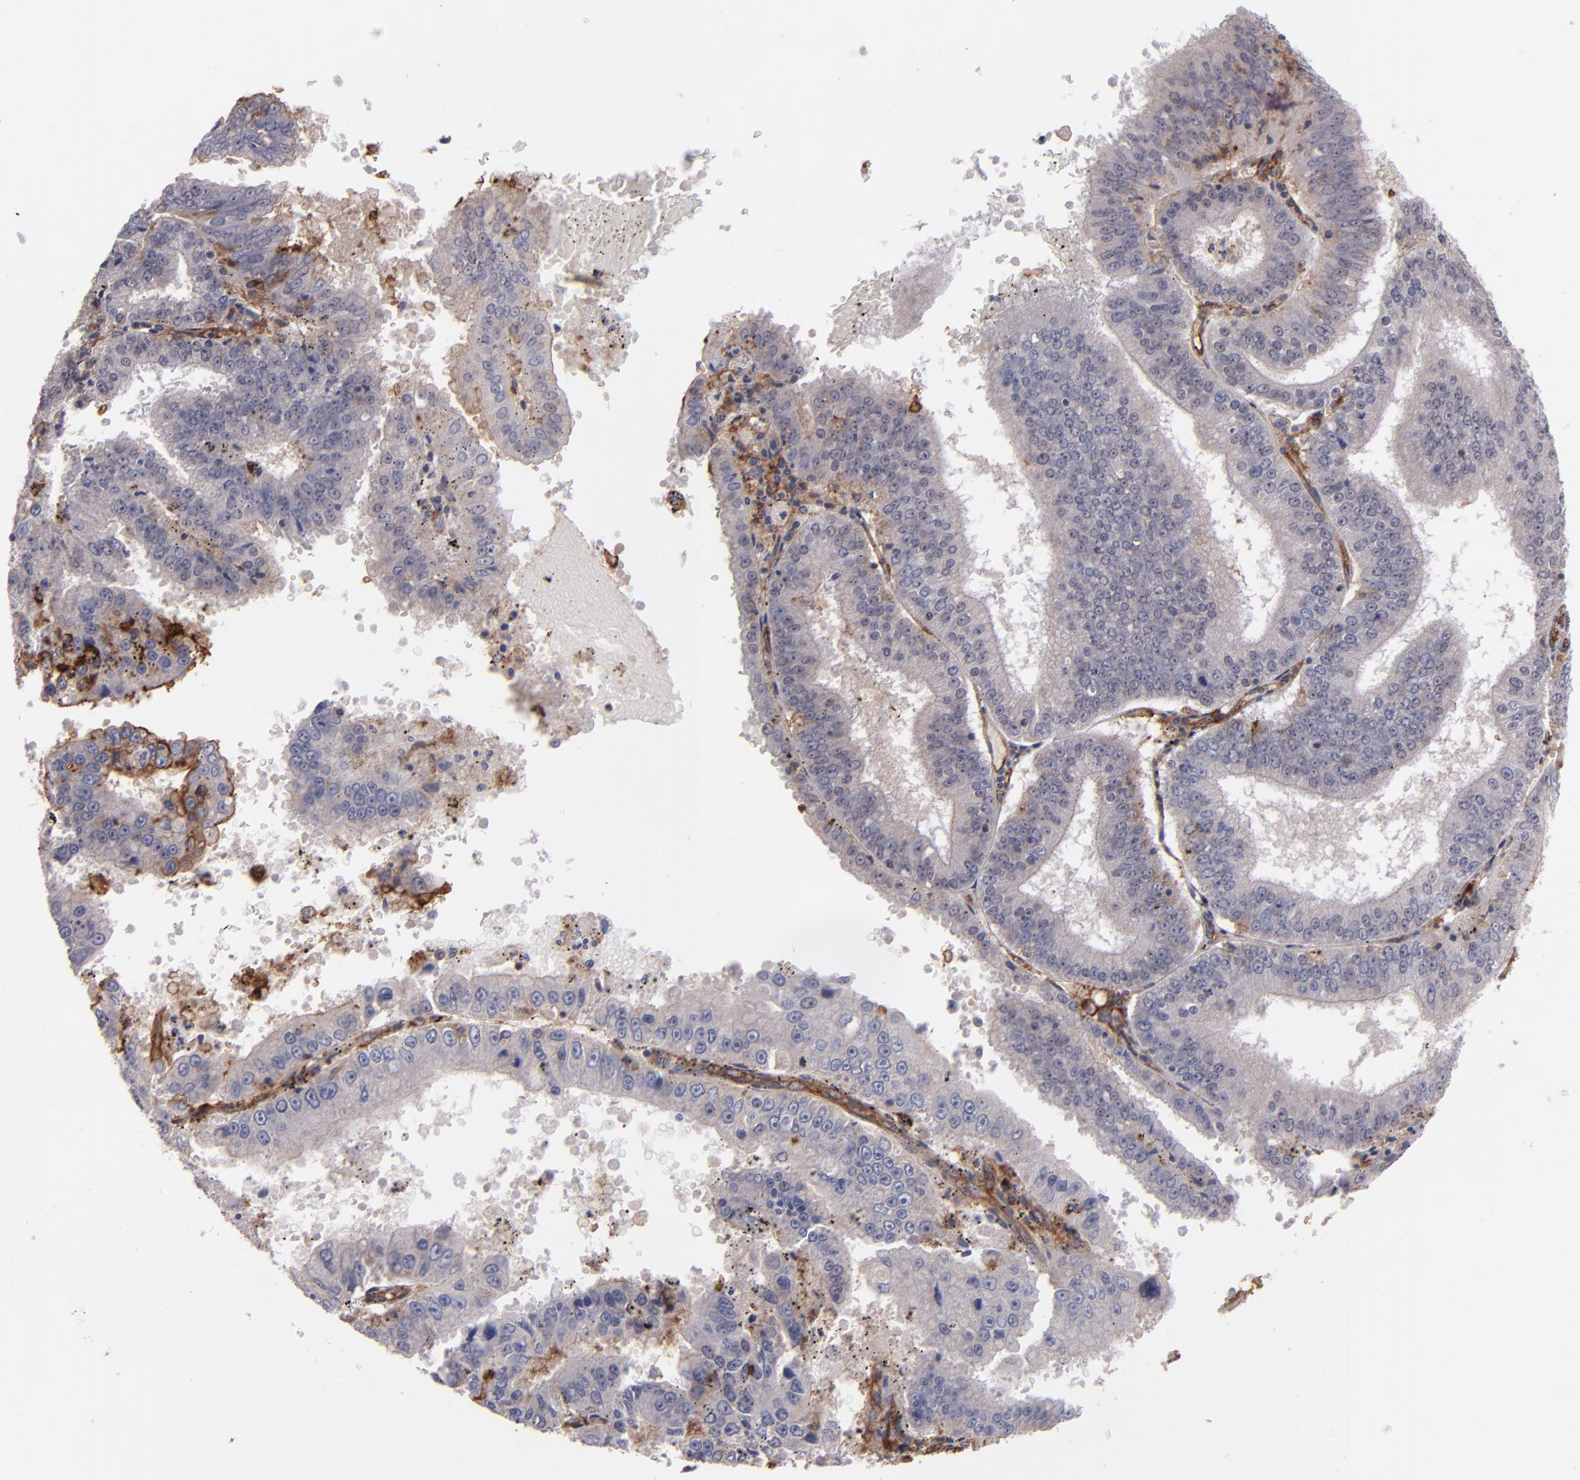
{"staining": {"intensity": "negative", "quantity": "none", "location": "none"}, "tissue": "endometrial cancer", "cell_type": "Tumor cells", "image_type": "cancer", "snomed": [{"axis": "morphology", "description": "Adenocarcinoma, NOS"}, {"axis": "topography", "description": "Endometrium"}], "caption": "High power microscopy image of an IHC photomicrograph of endometrial cancer (adenocarcinoma), revealing no significant expression in tumor cells.", "gene": "ICAM1", "patient": {"sex": "female", "age": 66}}